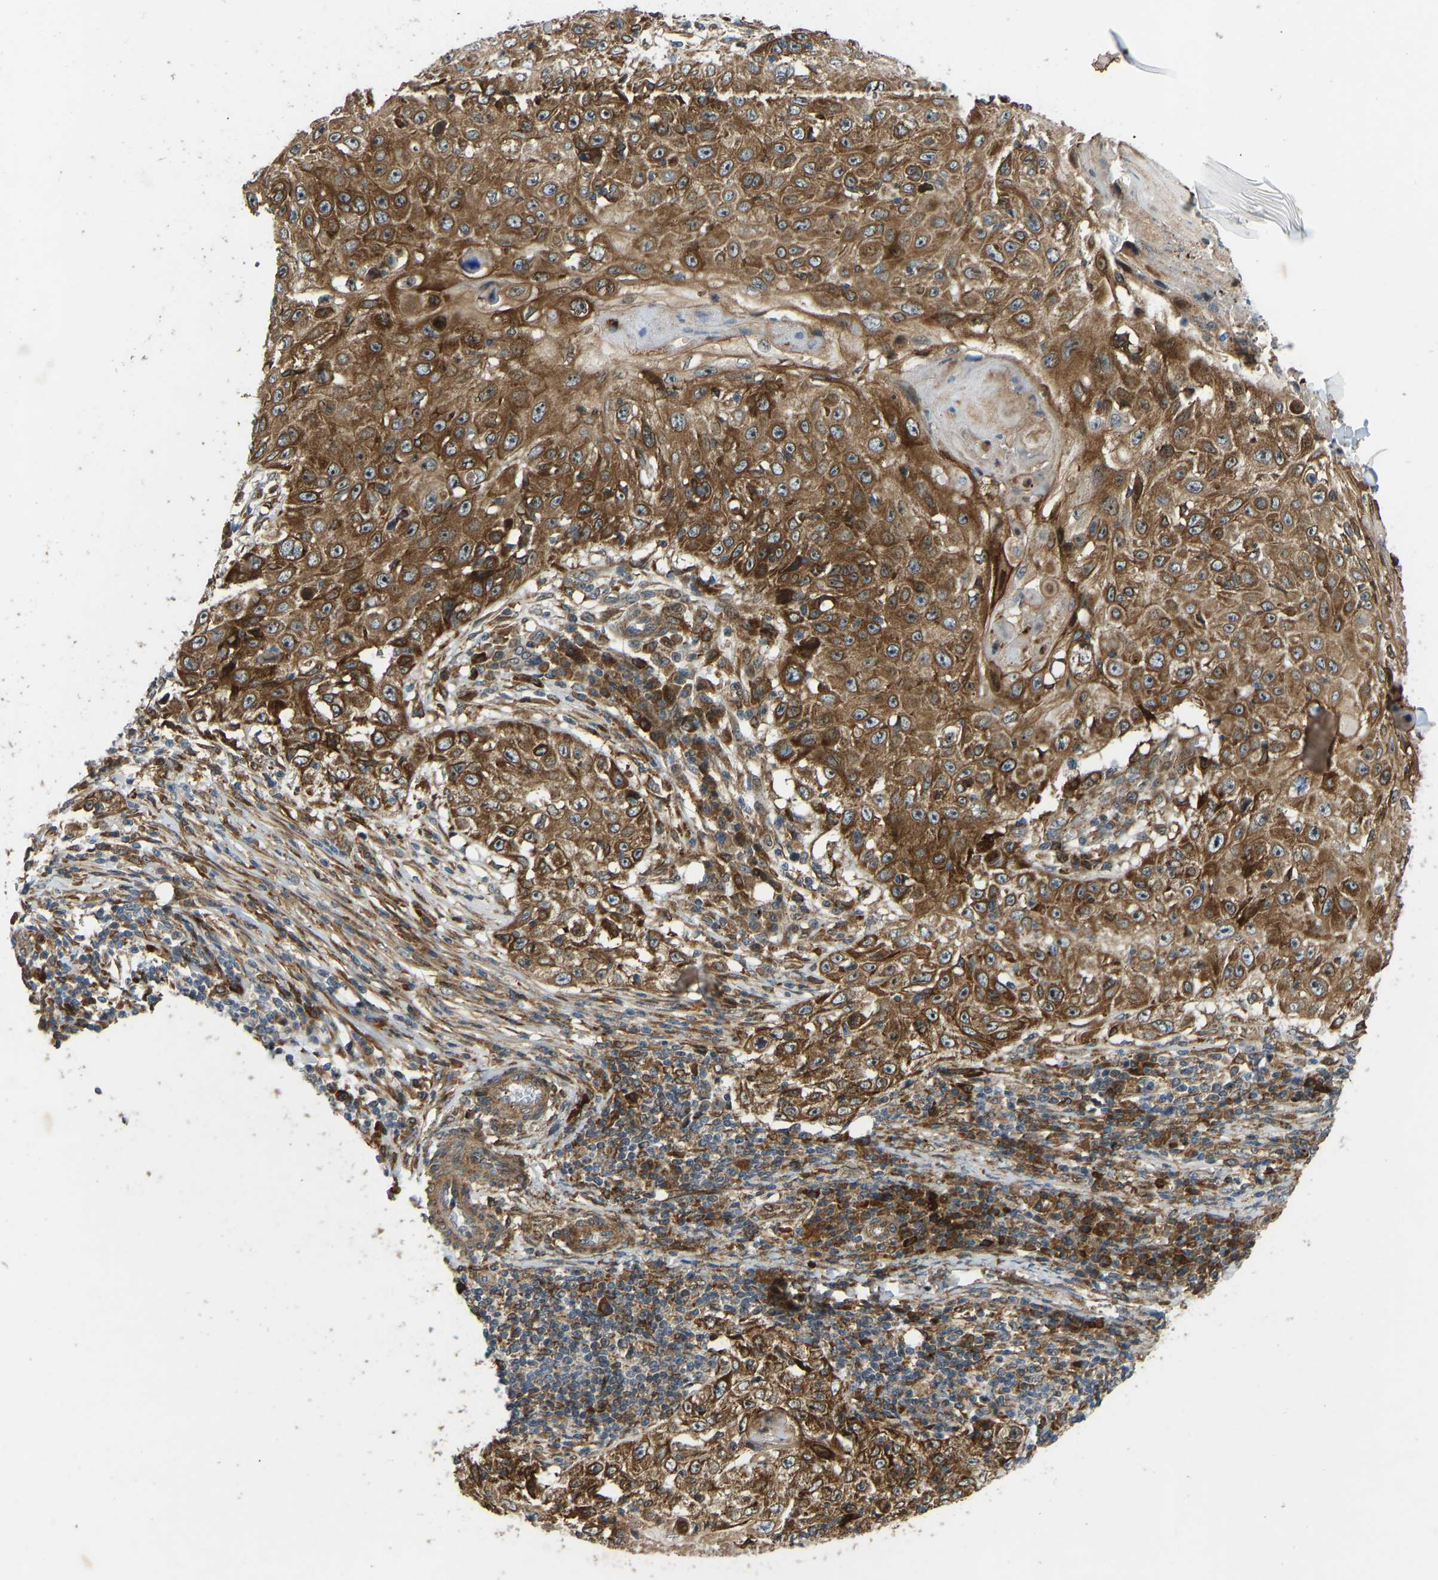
{"staining": {"intensity": "strong", "quantity": ">75%", "location": "cytoplasmic/membranous"}, "tissue": "skin cancer", "cell_type": "Tumor cells", "image_type": "cancer", "snomed": [{"axis": "morphology", "description": "Squamous cell carcinoma, NOS"}, {"axis": "topography", "description": "Skin"}], "caption": "Immunohistochemical staining of human squamous cell carcinoma (skin) shows high levels of strong cytoplasmic/membranous expression in about >75% of tumor cells.", "gene": "OS9", "patient": {"sex": "male", "age": 86}}